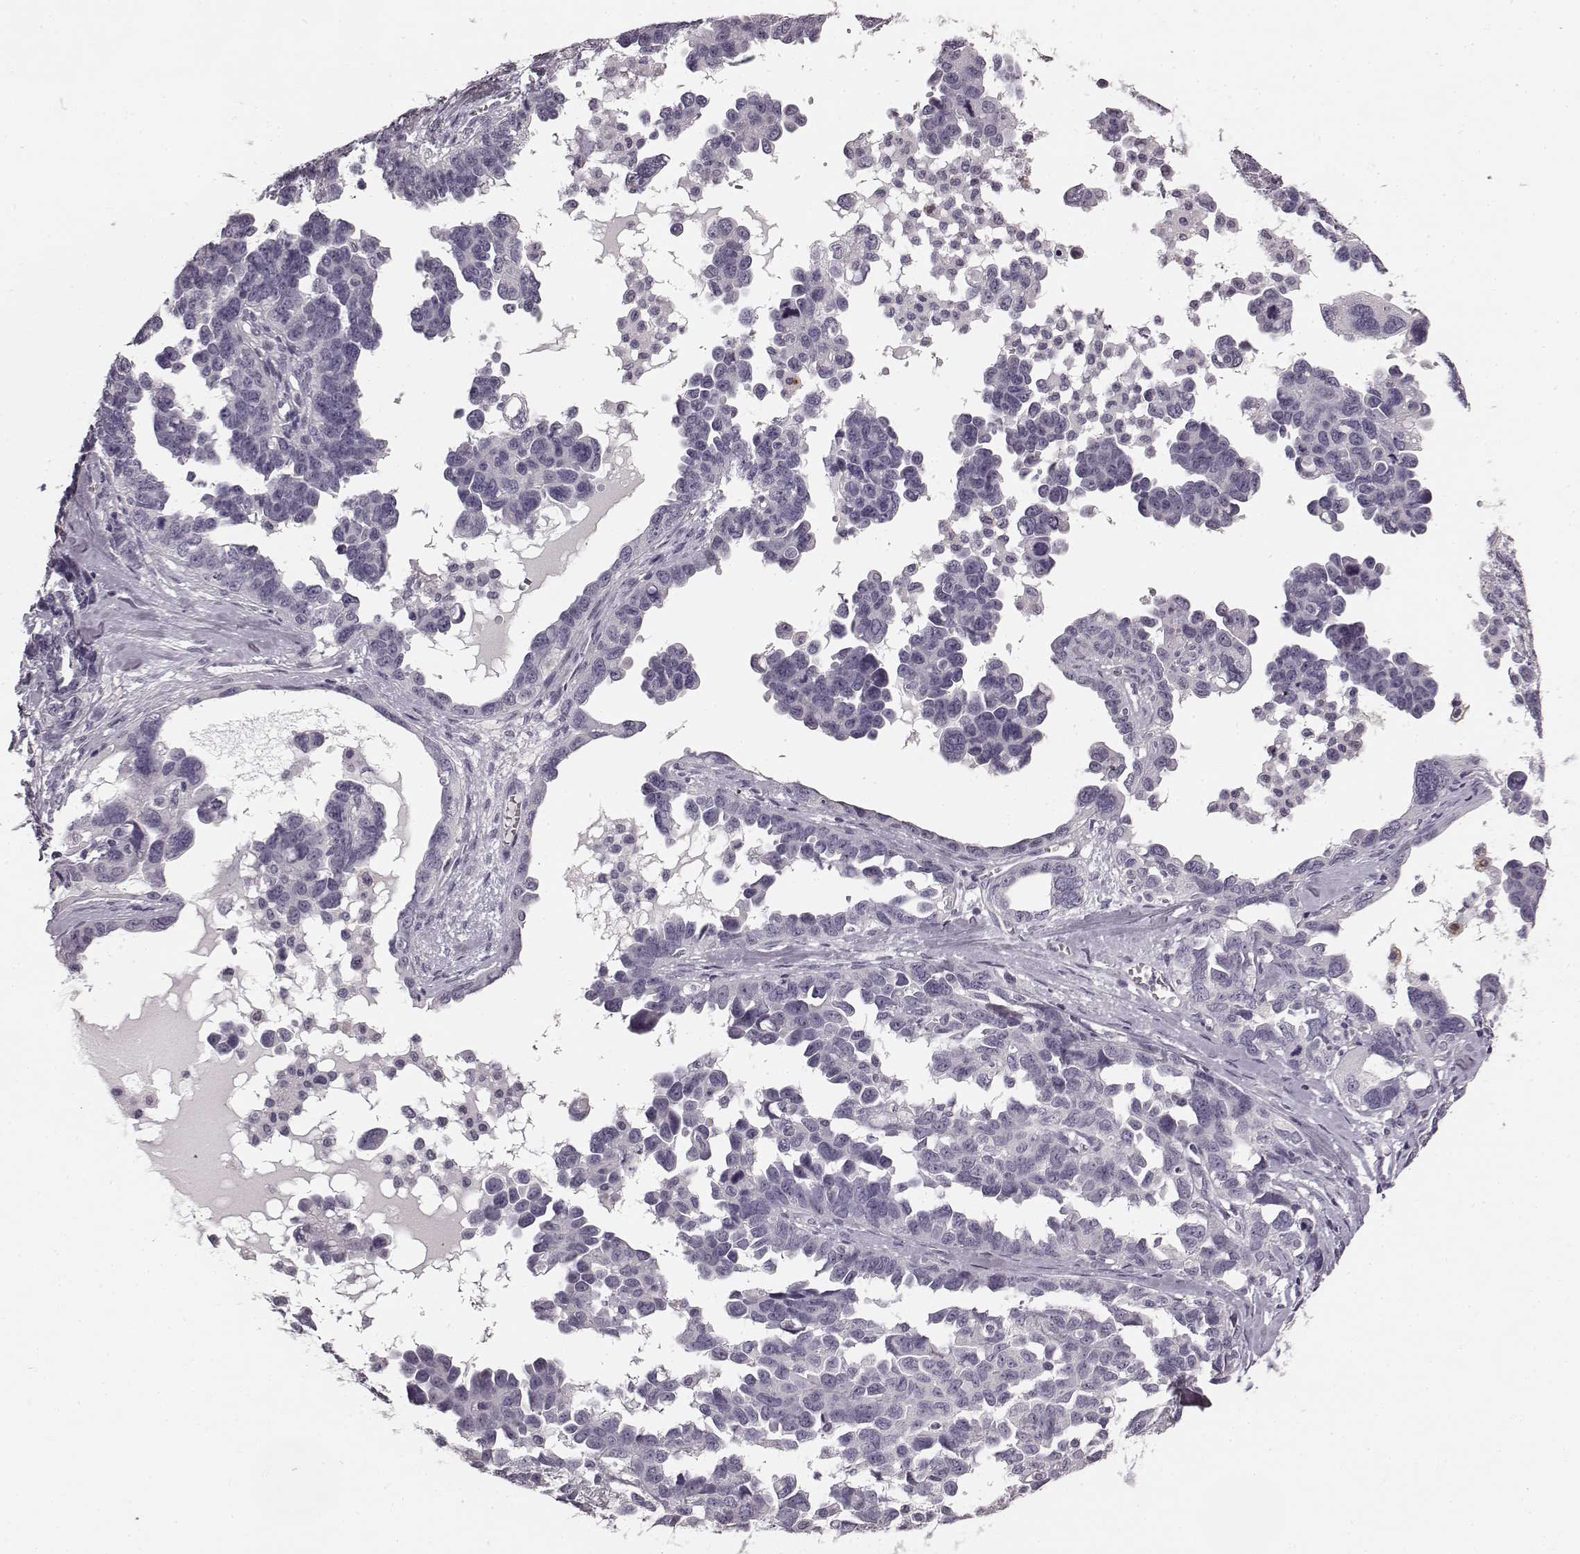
{"staining": {"intensity": "negative", "quantity": "none", "location": "none"}, "tissue": "ovarian cancer", "cell_type": "Tumor cells", "image_type": "cancer", "snomed": [{"axis": "morphology", "description": "Cystadenocarcinoma, serous, NOS"}, {"axis": "topography", "description": "Ovary"}], "caption": "DAB immunohistochemical staining of ovarian serous cystadenocarcinoma shows no significant expression in tumor cells.", "gene": "RIT2", "patient": {"sex": "female", "age": 69}}